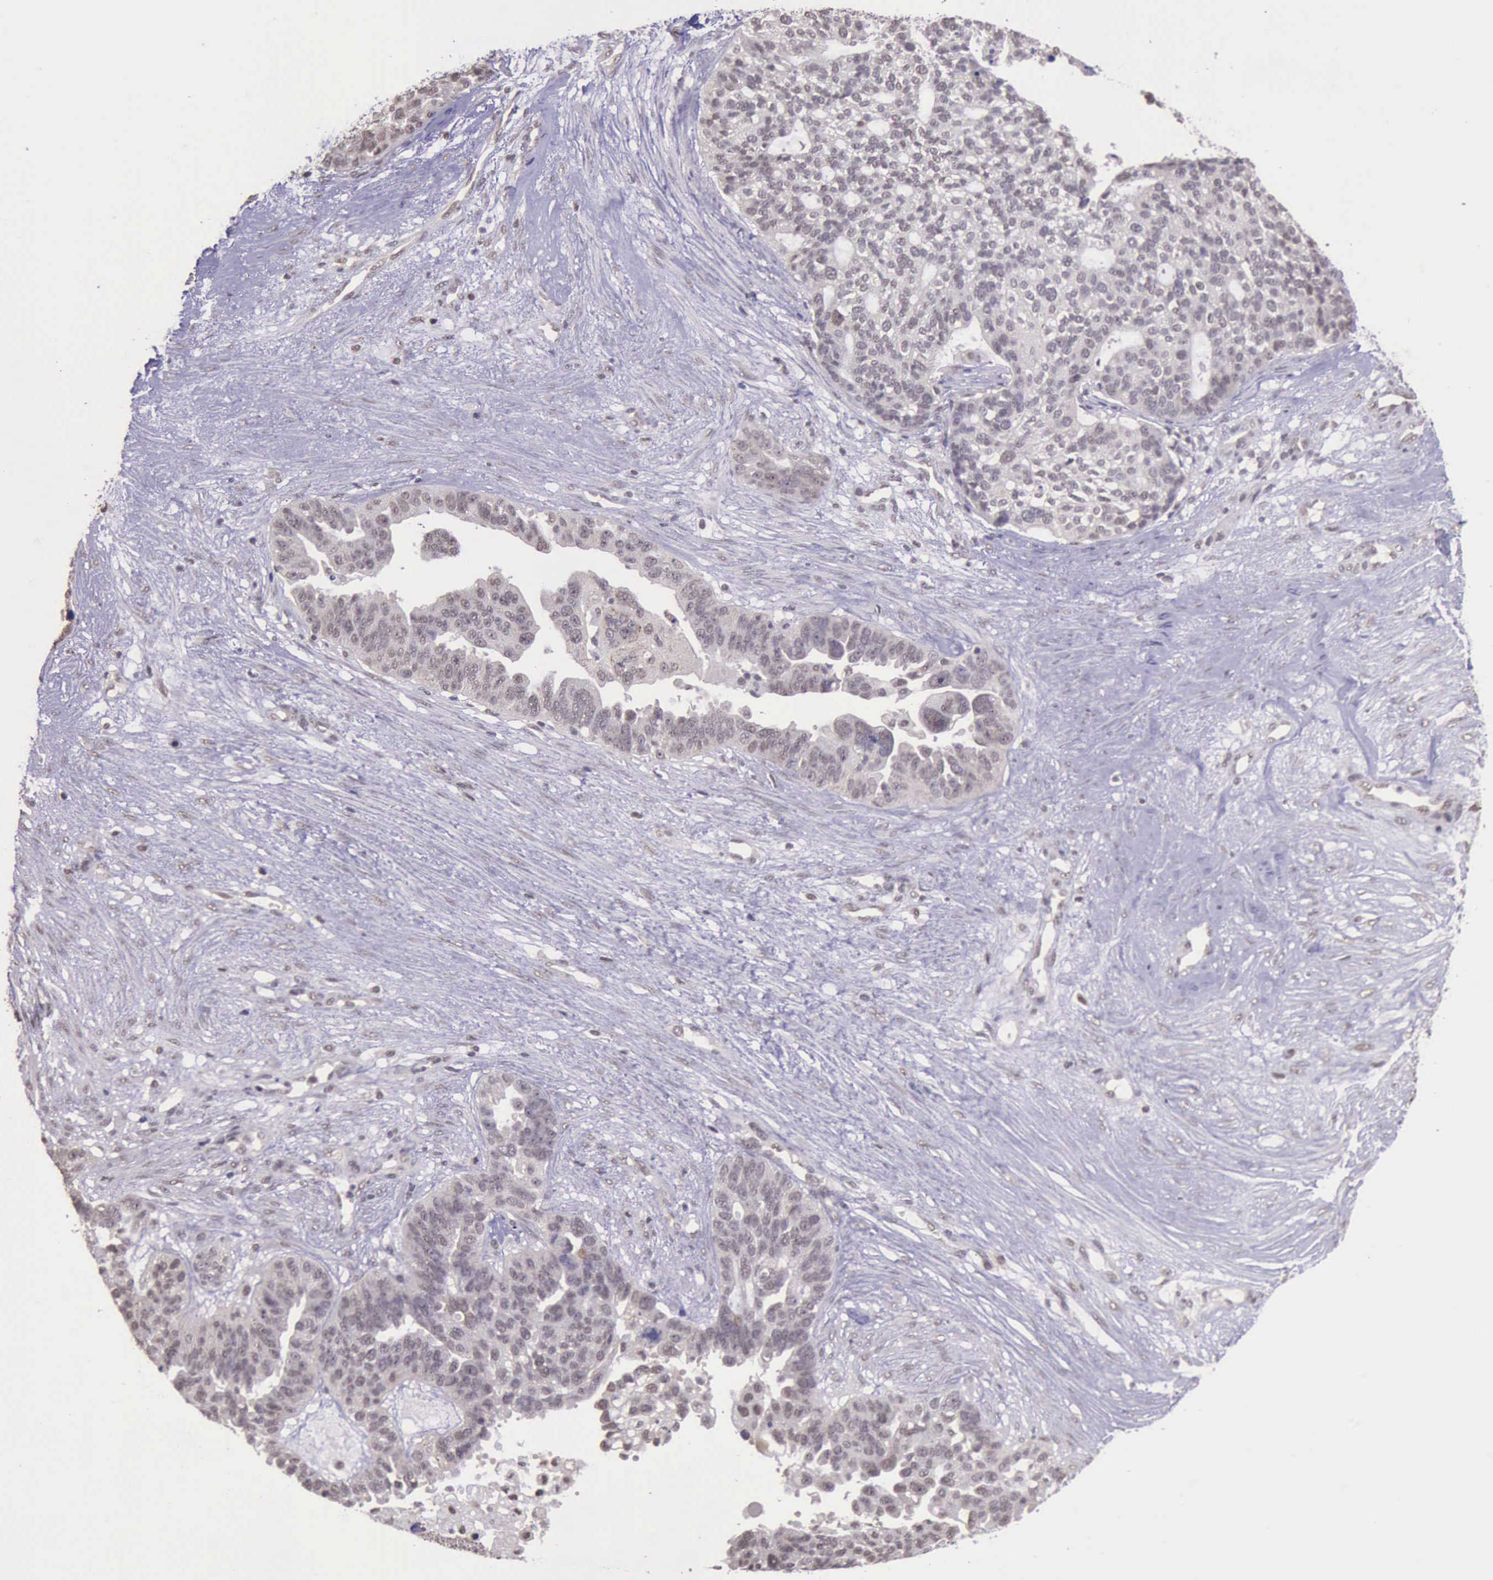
{"staining": {"intensity": "weak", "quantity": ">75%", "location": "nuclear"}, "tissue": "ovarian cancer", "cell_type": "Tumor cells", "image_type": "cancer", "snomed": [{"axis": "morphology", "description": "Cystadenocarcinoma, serous, NOS"}, {"axis": "topography", "description": "Ovary"}], "caption": "Immunohistochemistry (IHC) of ovarian cancer (serous cystadenocarcinoma) exhibits low levels of weak nuclear staining in about >75% of tumor cells.", "gene": "PRPF39", "patient": {"sex": "female", "age": 59}}